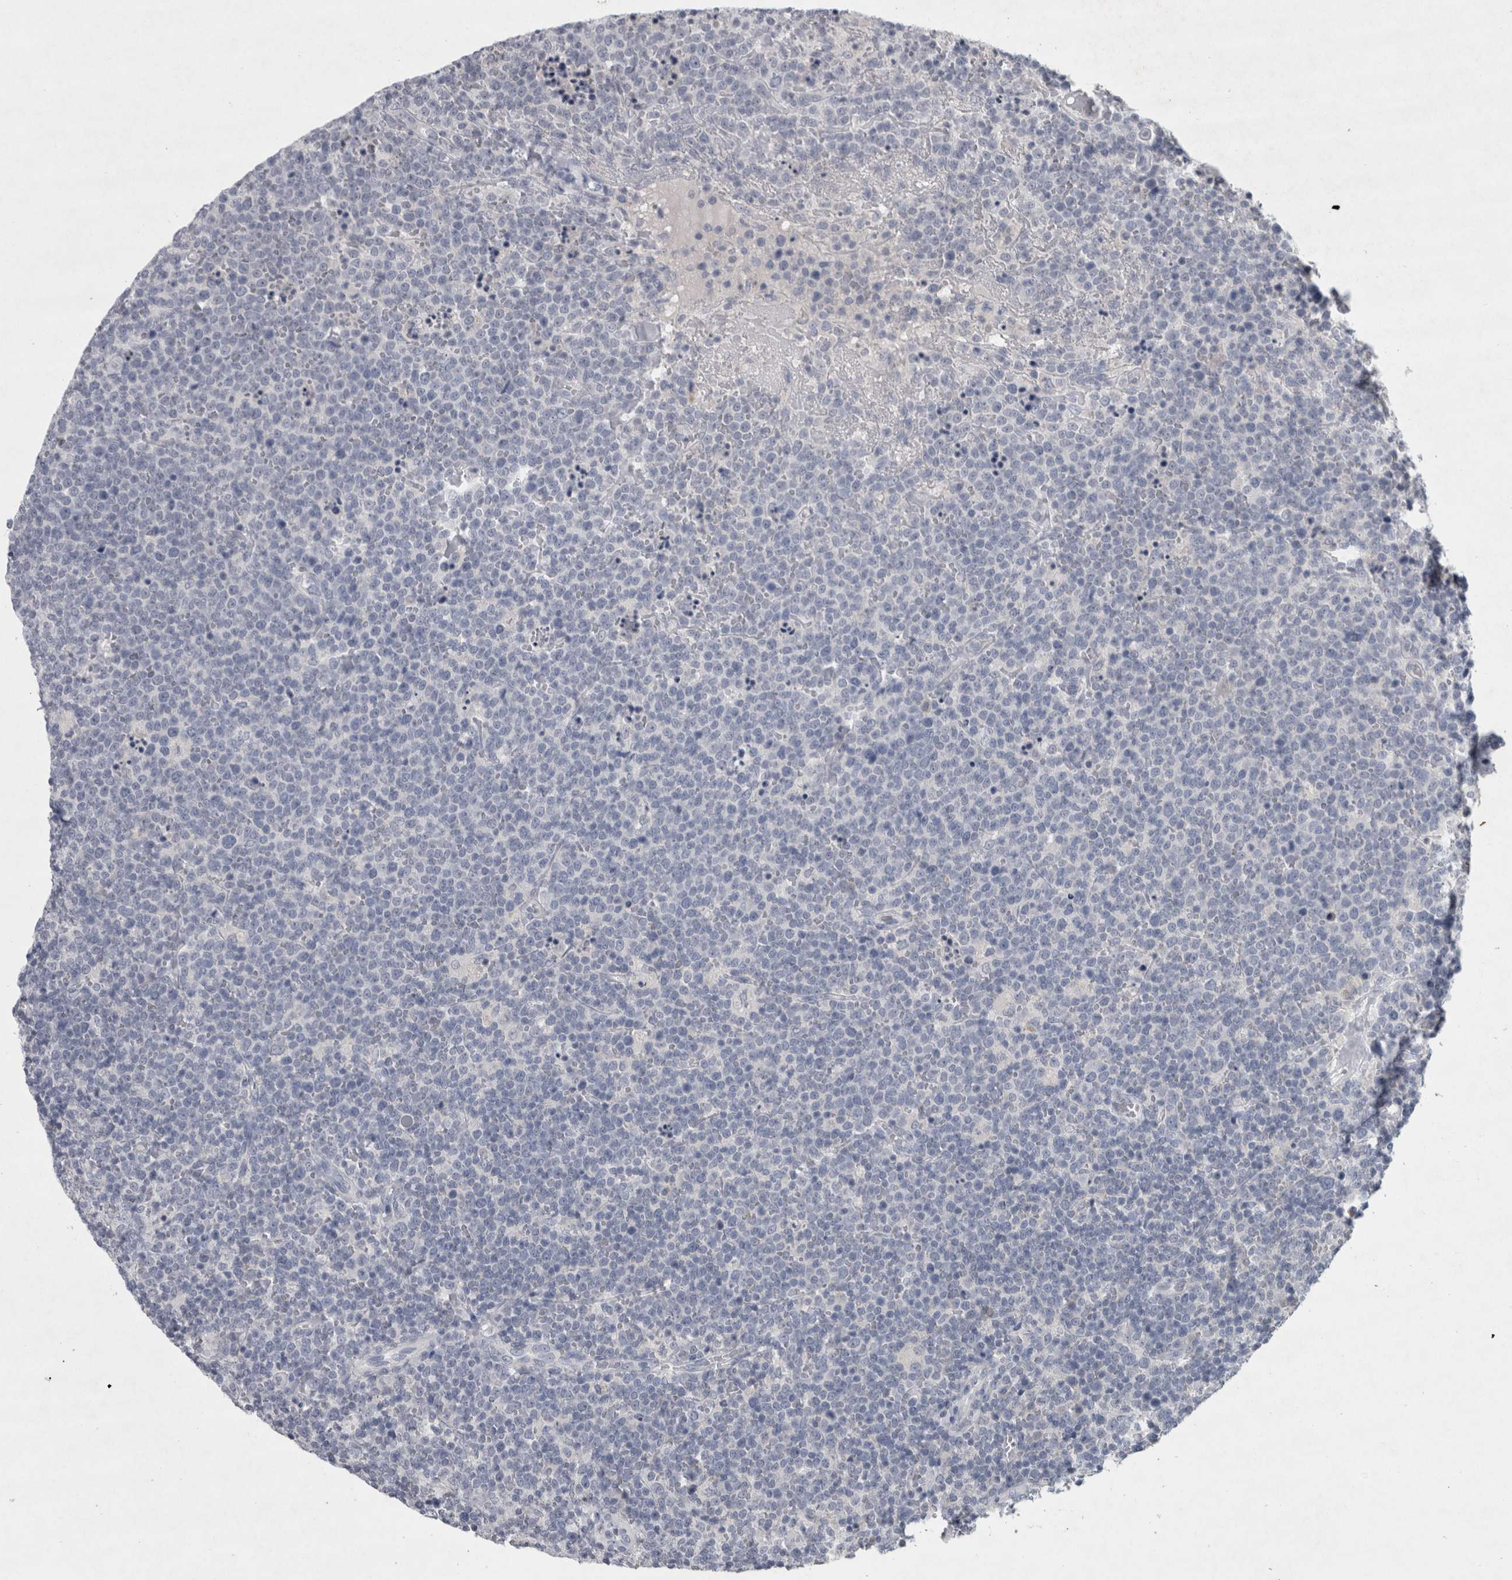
{"staining": {"intensity": "negative", "quantity": "none", "location": "none"}, "tissue": "lymphoma", "cell_type": "Tumor cells", "image_type": "cancer", "snomed": [{"axis": "morphology", "description": "Malignant lymphoma, non-Hodgkin's type, High grade"}, {"axis": "topography", "description": "Lymph node"}], "caption": "Lymphoma was stained to show a protein in brown. There is no significant expression in tumor cells. (DAB immunohistochemistry with hematoxylin counter stain).", "gene": "WNT7A", "patient": {"sex": "male", "age": 61}}